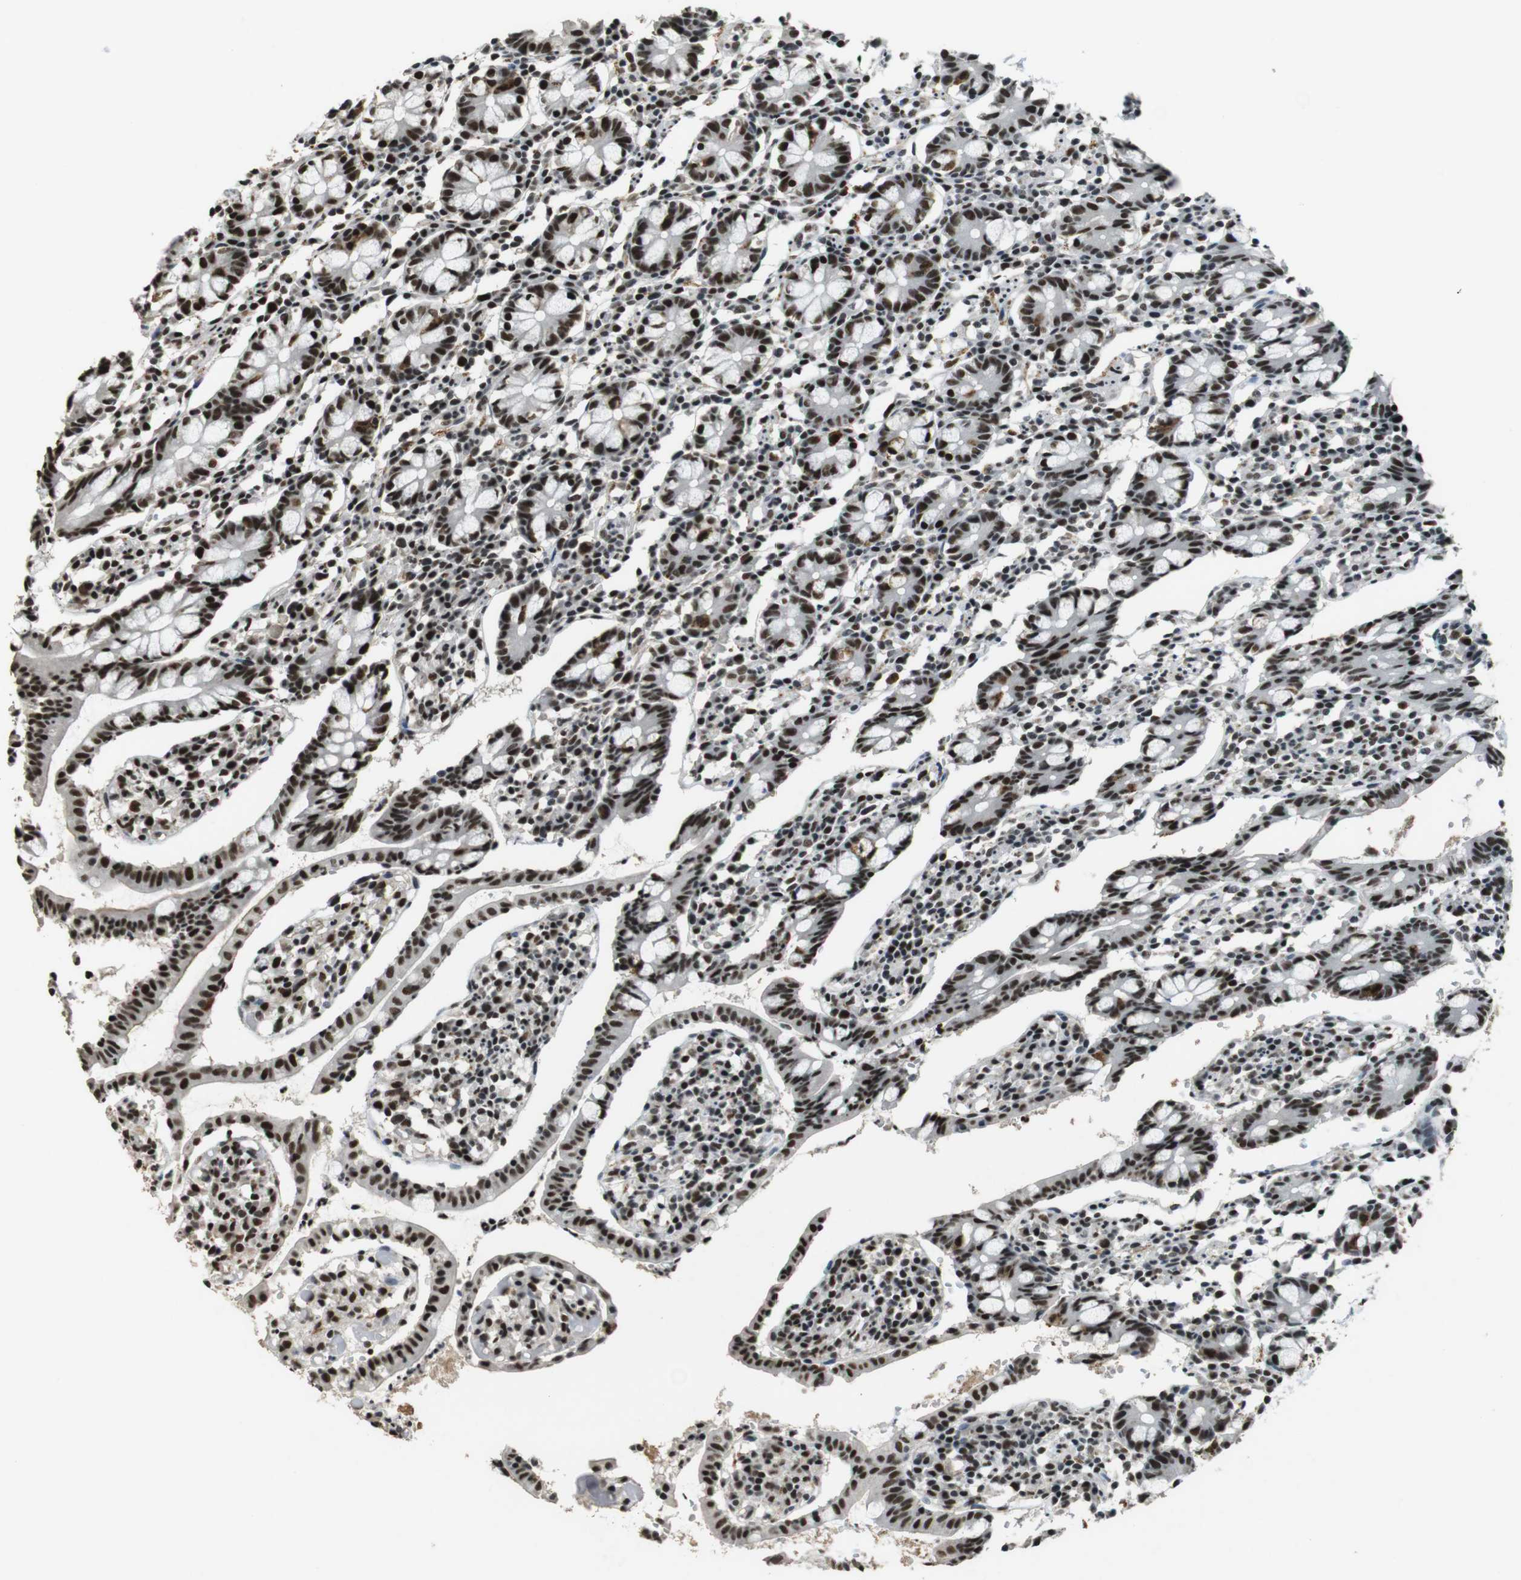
{"staining": {"intensity": "moderate", "quantity": ">75%", "location": "cytoplasmic/membranous,nuclear"}, "tissue": "small intestine", "cell_type": "Glandular cells", "image_type": "normal", "snomed": [{"axis": "morphology", "description": "Normal tissue, NOS"}, {"axis": "morphology", "description": "Cystadenocarcinoma, serous, Metastatic site"}, {"axis": "topography", "description": "Small intestine"}], "caption": "This histopathology image displays immunohistochemistry (IHC) staining of benign human small intestine, with medium moderate cytoplasmic/membranous,nuclear positivity in about >75% of glandular cells.", "gene": "CSNK2B", "patient": {"sex": "female", "age": 61}}